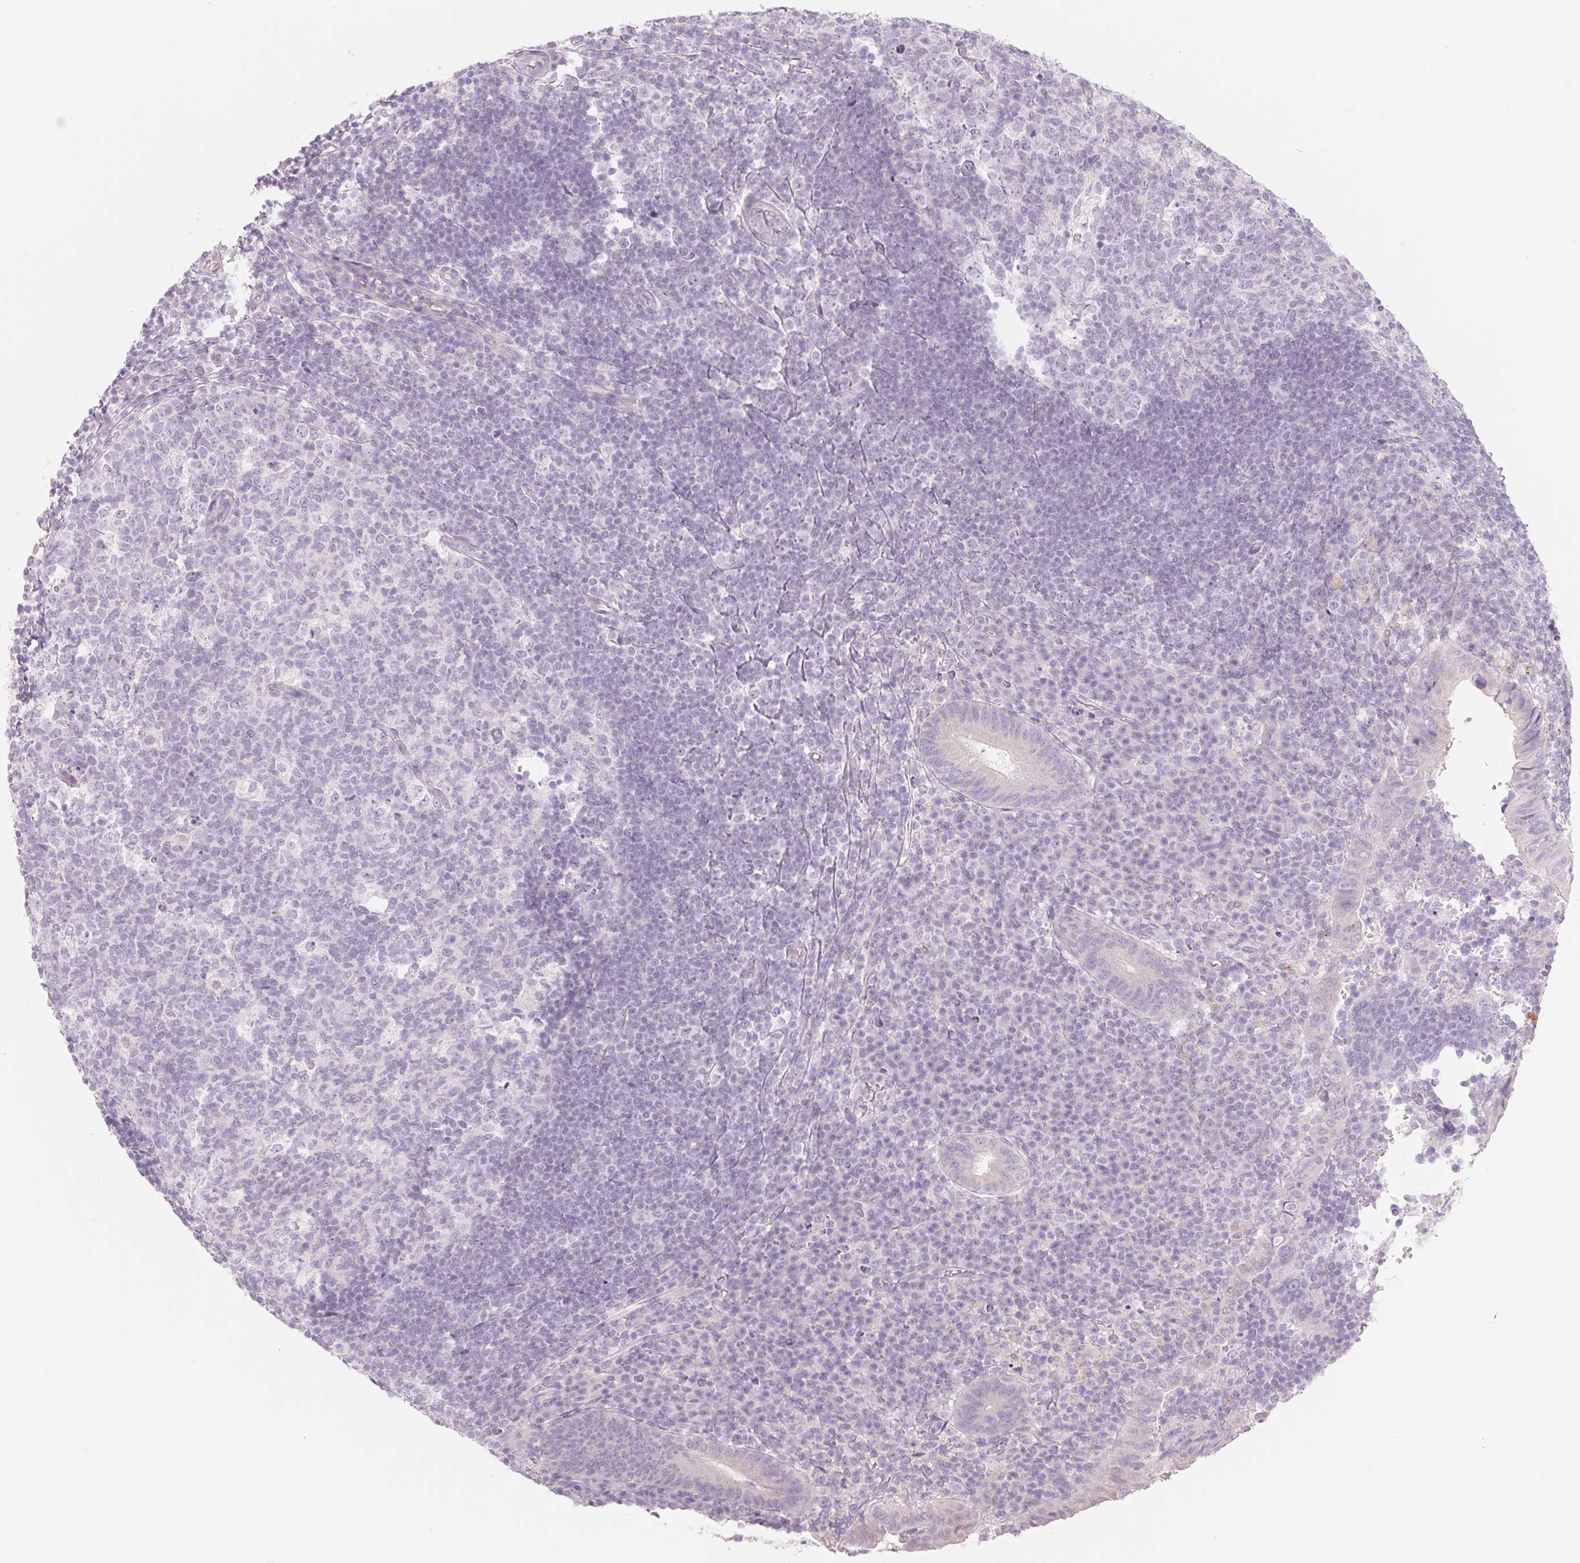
{"staining": {"intensity": "weak", "quantity": "<25%", "location": "cytoplasmic/membranous"}, "tissue": "appendix", "cell_type": "Glandular cells", "image_type": "normal", "snomed": [{"axis": "morphology", "description": "Normal tissue, NOS"}, {"axis": "topography", "description": "Appendix"}], "caption": "The histopathology image exhibits no staining of glandular cells in normal appendix.", "gene": "POU1F1", "patient": {"sex": "male", "age": 18}}